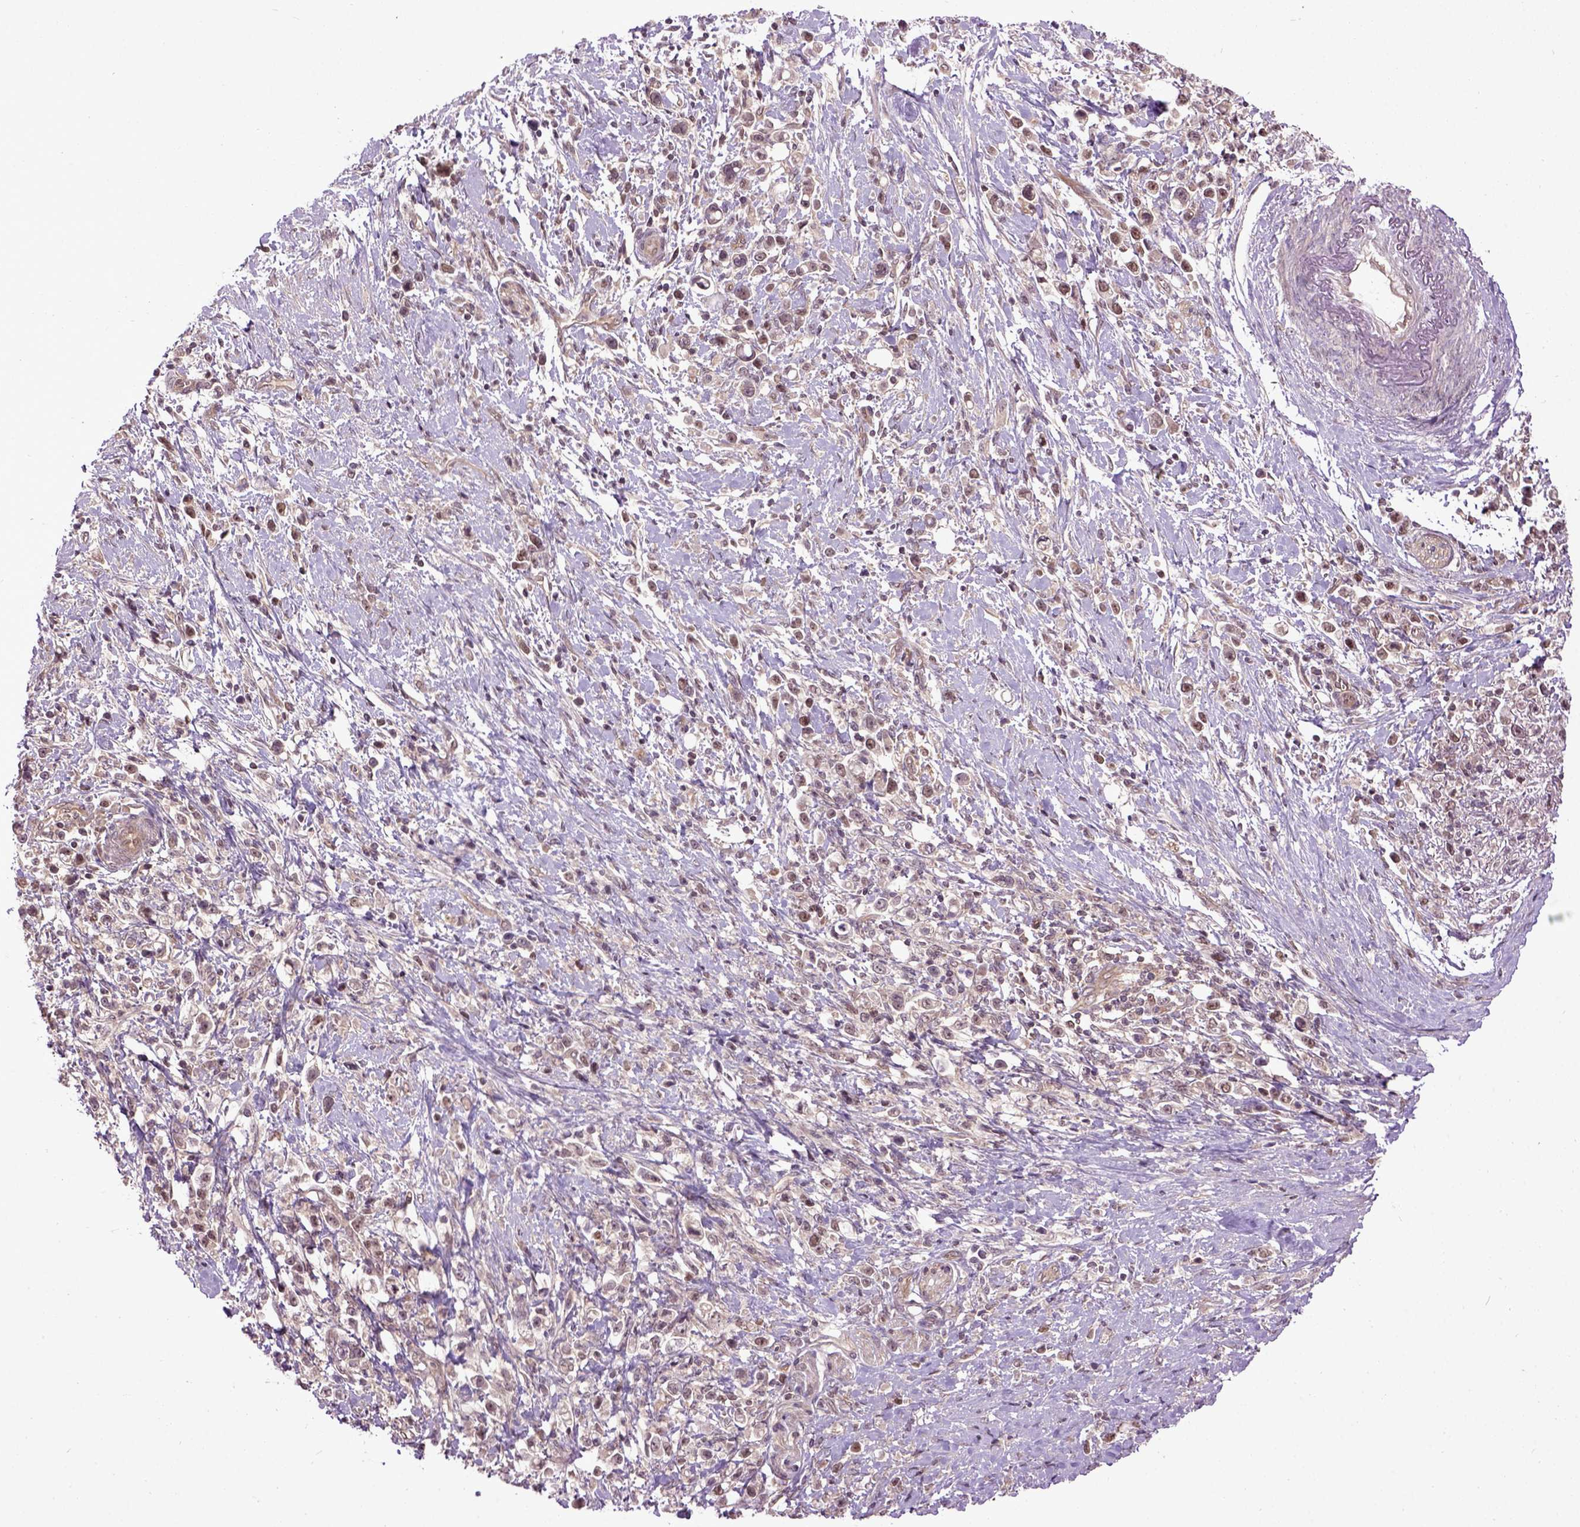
{"staining": {"intensity": "moderate", "quantity": ">75%", "location": "nuclear"}, "tissue": "stomach cancer", "cell_type": "Tumor cells", "image_type": "cancer", "snomed": [{"axis": "morphology", "description": "Adenocarcinoma, NOS"}, {"axis": "topography", "description": "Stomach"}], "caption": "High-magnification brightfield microscopy of adenocarcinoma (stomach) stained with DAB (3,3'-diaminobenzidine) (brown) and counterstained with hematoxylin (blue). tumor cells exhibit moderate nuclear staining is seen in about>75% of cells.", "gene": "WDR48", "patient": {"sex": "male", "age": 63}}